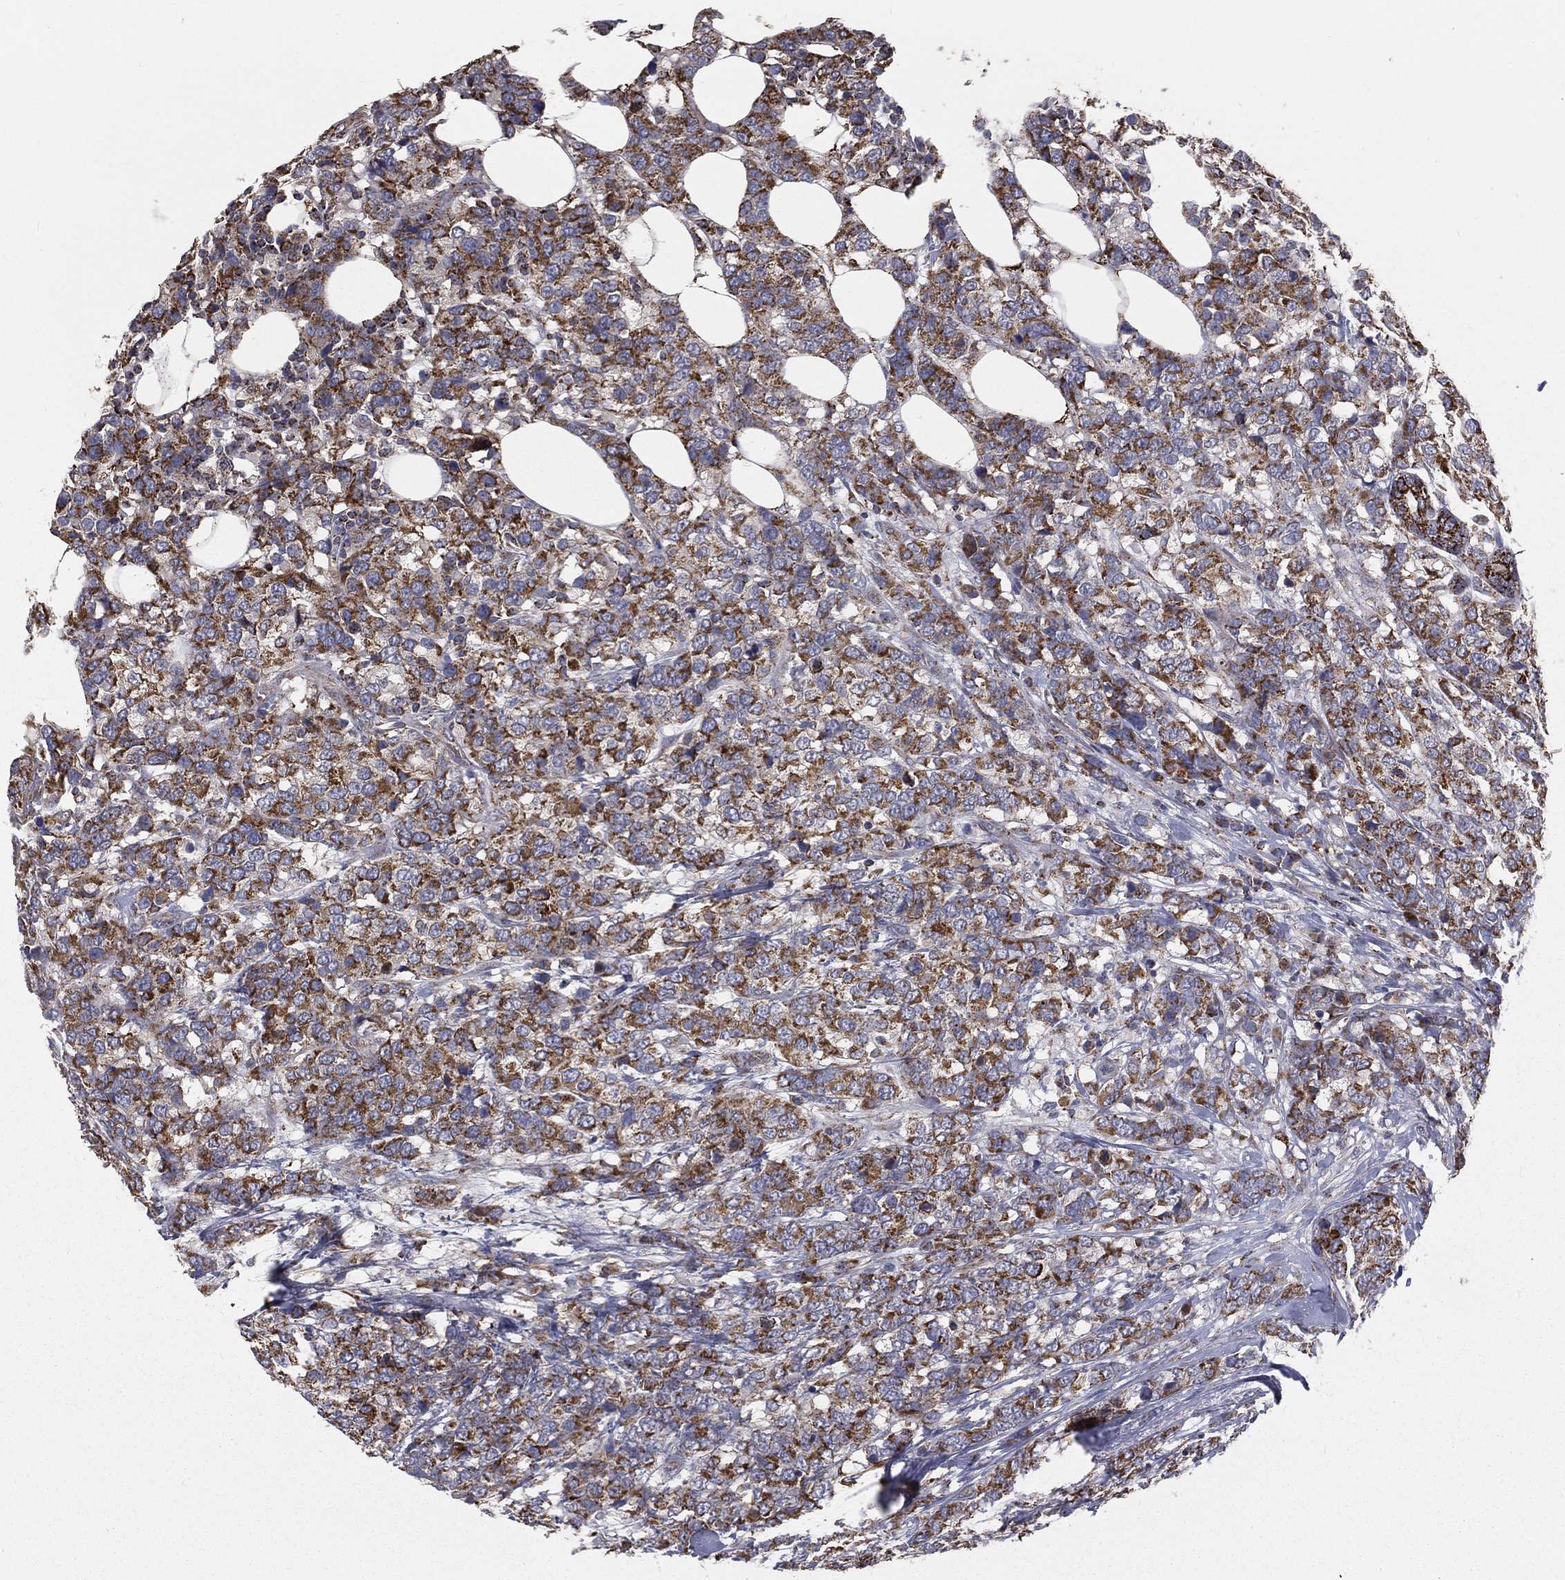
{"staining": {"intensity": "strong", "quantity": ">75%", "location": "cytoplasmic/membranous"}, "tissue": "breast cancer", "cell_type": "Tumor cells", "image_type": "cancer", "snomed": [{"axis": "morphology", "description": "Lobular carcinoma"}, {"axis": "topography", "description": "Breast"}], "caption": "Immunohistochemistry (IHC) of human breast cancer shows high levels of strong cytoplasmic/membranous staining in approximately >75% of tumor cells.", "gene": "HADH", "patient": {"sex": "female", "age": 59}}